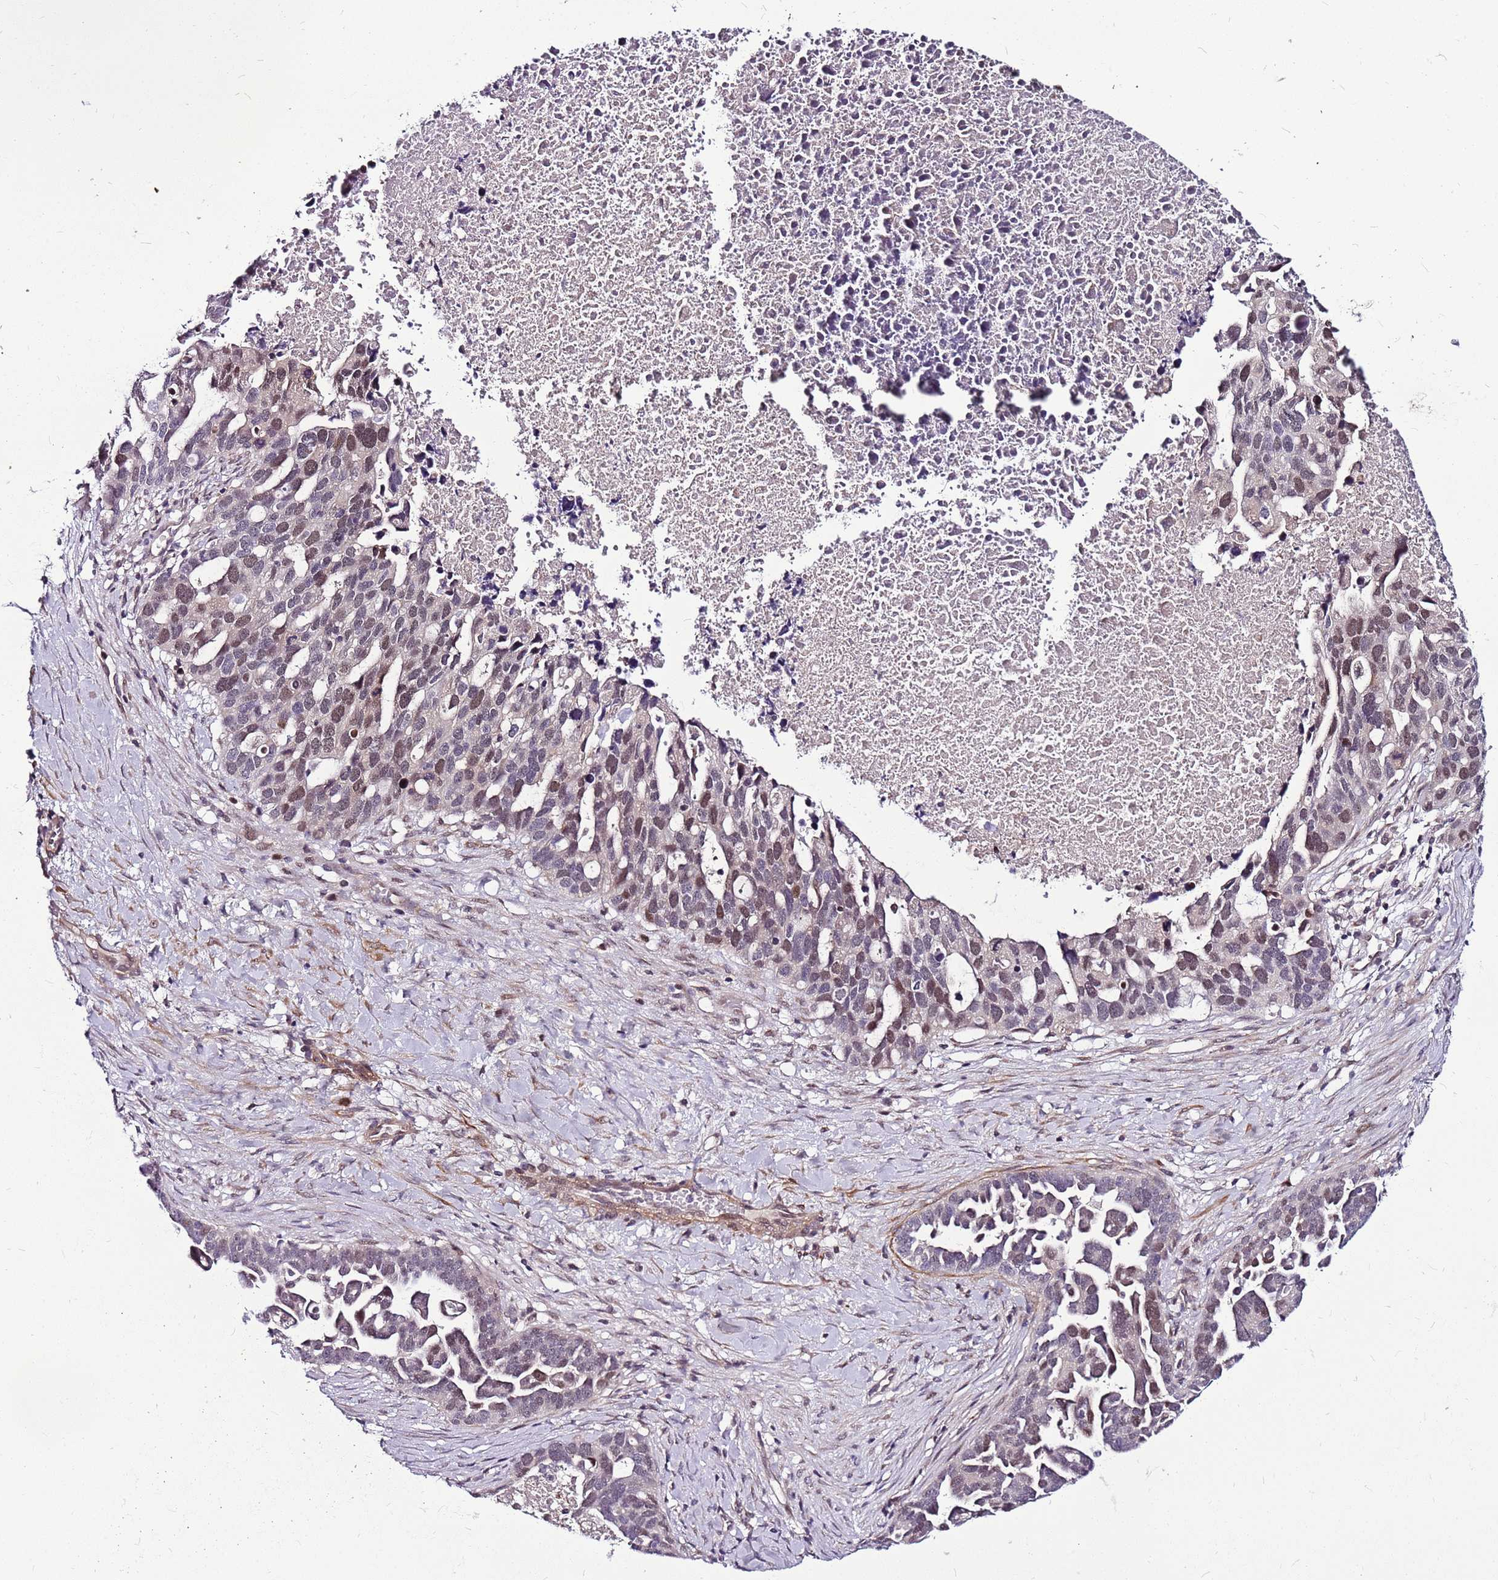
{"staining": {"intensity": "moderate", "quantity": "25%-75%", "location": "nuclear"}, "tissue": "ovarian cancer", "cell_type": "Tumor cells", "image_type": "cancer", "snomed": [{"axis": "morphology", "description": "Cystadenocarcinoma, serous, NOS"}, {"axis": "topography", "description": "Ovary"}], "caption": "The immunohistochemical stain labels moderate nuclear expression in tumor cells of ovarian cancer tissue. The staining is performed using DAB (3,3'-diaminobenzidine) brown chromogen to label protein expression. The nuclei are counter-stained blue using hematoxylin.", "gene": "POLE3", "patient": {"sex": "female", "age": 54}}